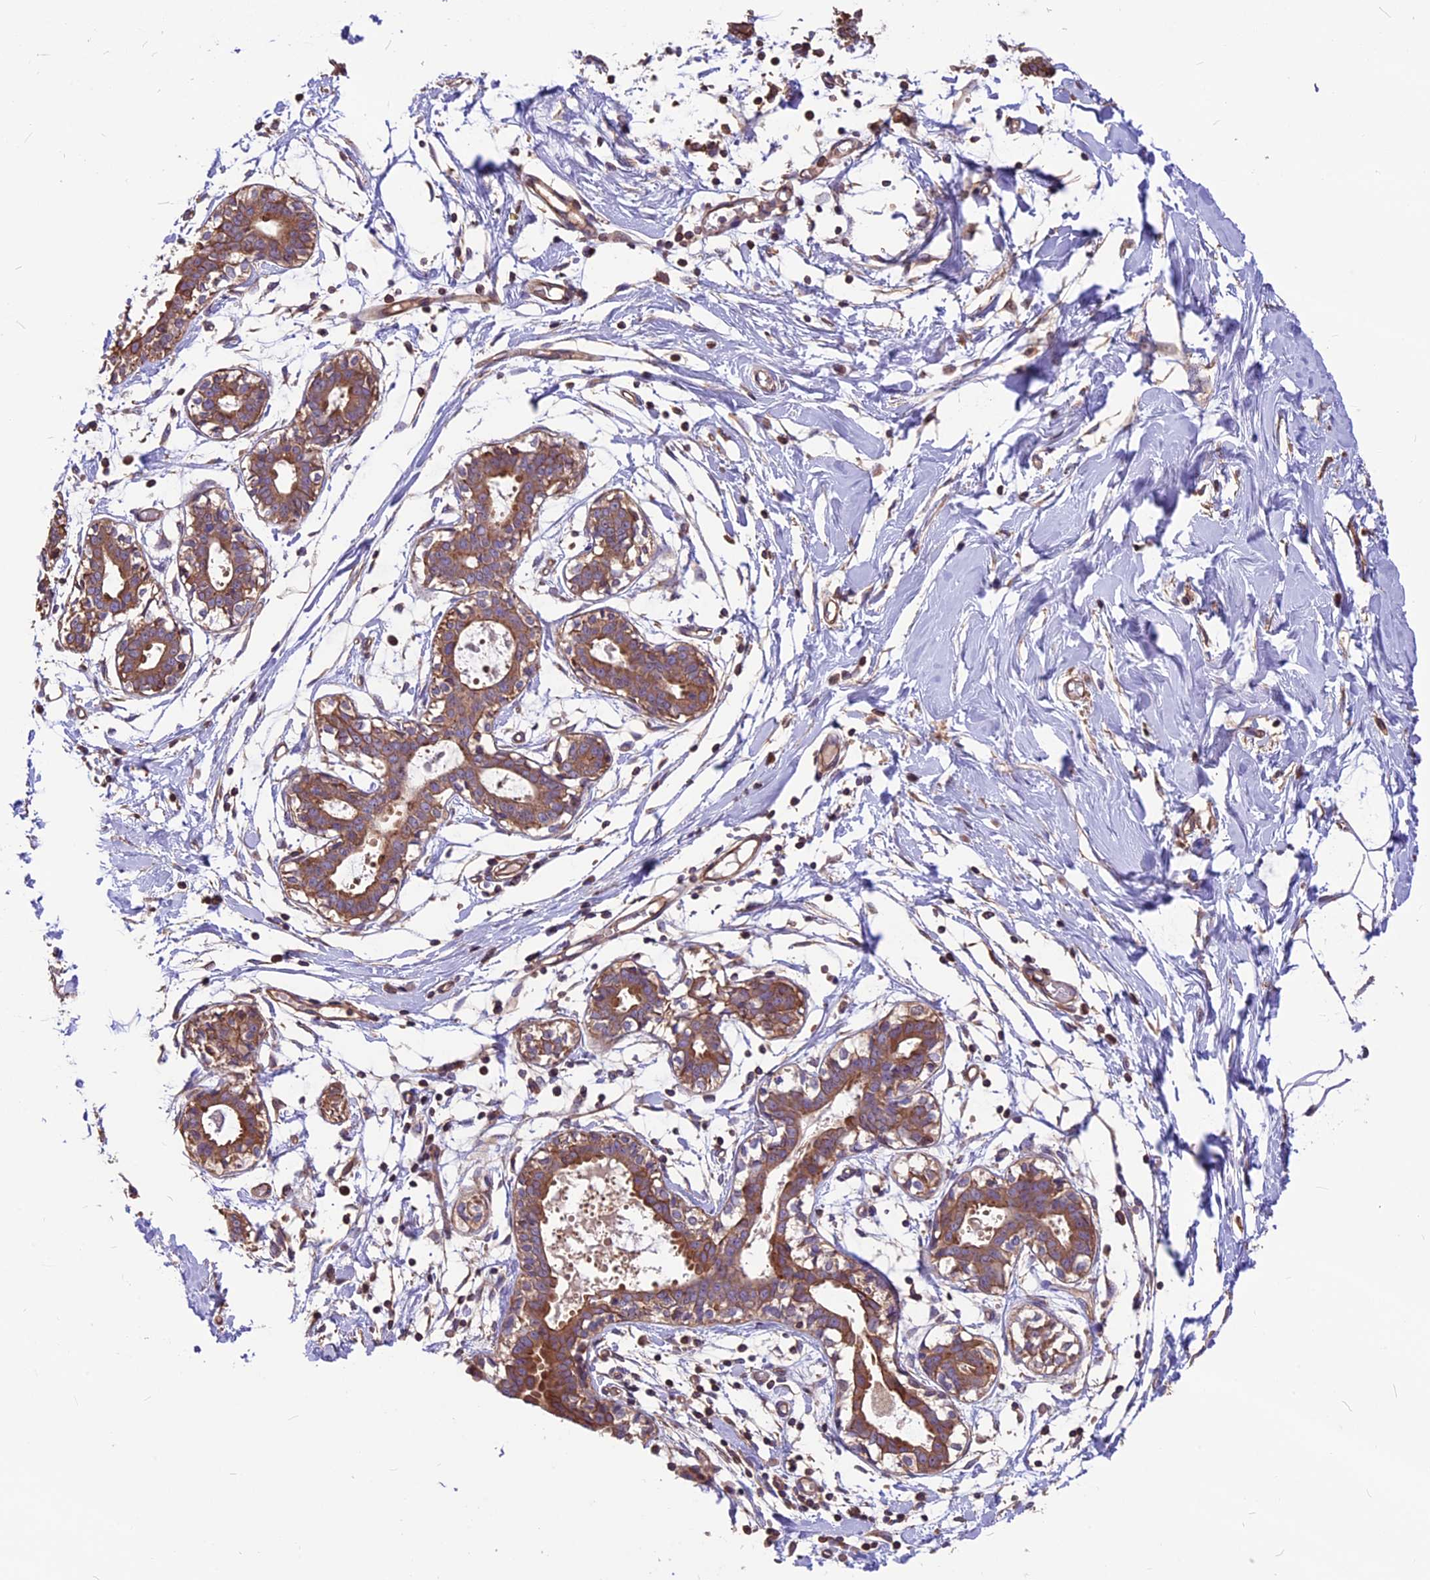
{"staining": {"intensity": "weak", "quantity": ">75%", "location": "cytoplasmic/membranous"}, "tissue": "breast", "cell_type": "Adipocytes", "image_type": "normal", "snomed": [{"axis": "morphology", "description": "Normal tissue, NOS"}, {"axis": "topography", "description": "Breast"}], "caption": "A brown stain highlights weak cytoplasmic/membranous positivity of a protein in adipocytes of benign breast.", "gene": "ANO3", "patient": {"sex": "female", "age": 27}}